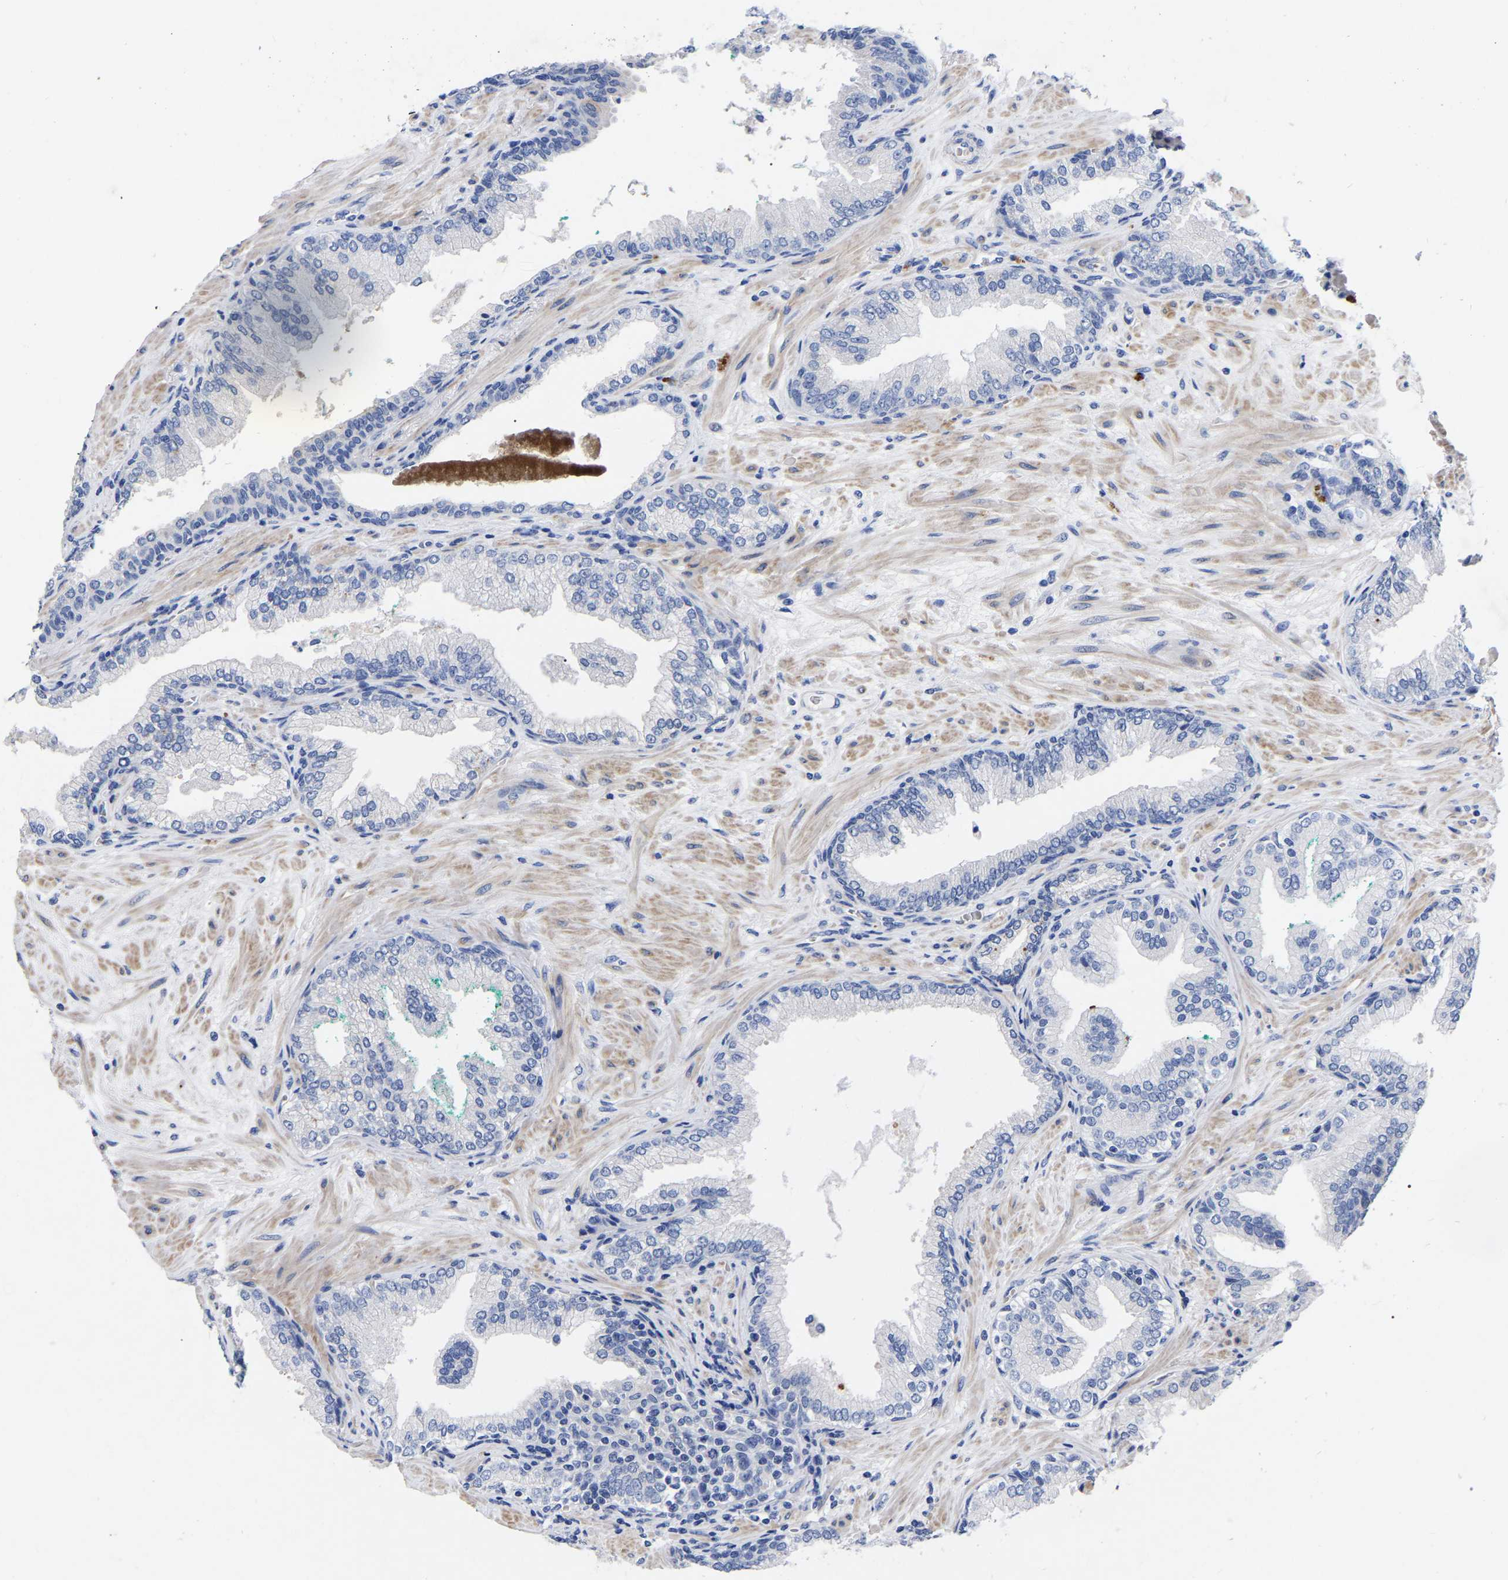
{"staining": {"intensity": "negative", "quantity": "none", "location": "none"}, "tissue": "prostate cancer", "cell_type": "Tumor cells", "image_type": "cancer", "snomed": [{"axis": "morphology", "description": "Adenocarcinoma, High grade"}, {"axis": "topography", "description": "Prostate"}], "caption": "This is an IHC histopathology image of human high-grade adenocarcinoma (prostate). There is no expression in tumor cells.", "gene": "GDF3", "patient": {"sex": "male", "age": 71}}